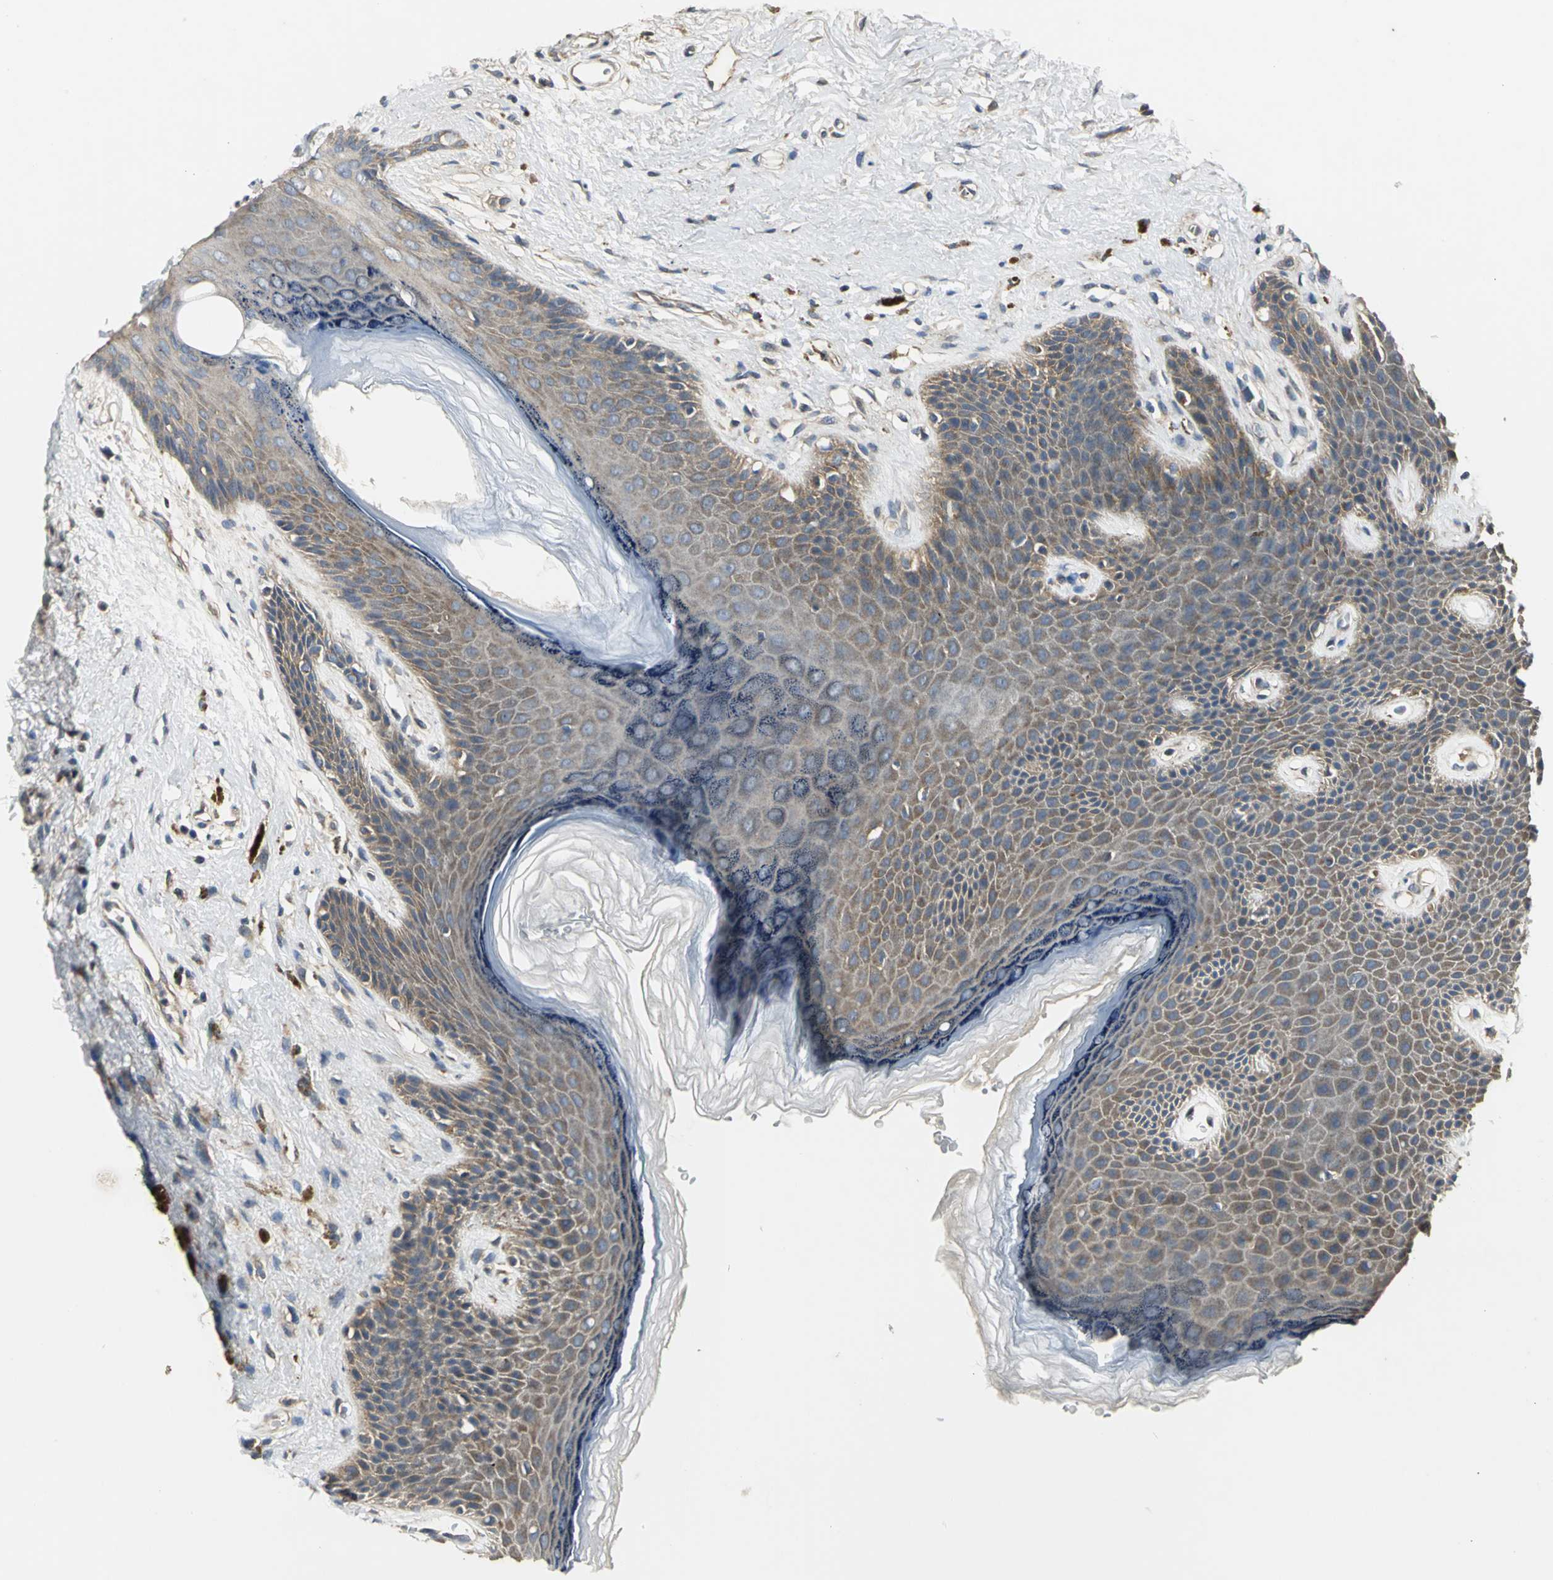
{"staining": {"intensity": "moderate", "quantity": ">75%", "location": "cytoplasmic/membranous"}, "tissue": "skin", "cell_type": "Epidermal cells", "image_type": "normal", "snomed": [{"axis": "morphology", "description": "Normal tissue, NOS"}, {"axis": "topography", "description": "Anal"}], "caption": "Approximately >75% of epidermal cells in normal skin reveal moderate cytoplasmic/membranous protein staining as visualized by brown immunohistochemical staining.", "gene": "IRF3", "patient": {"sex": "female", "age": 46}}